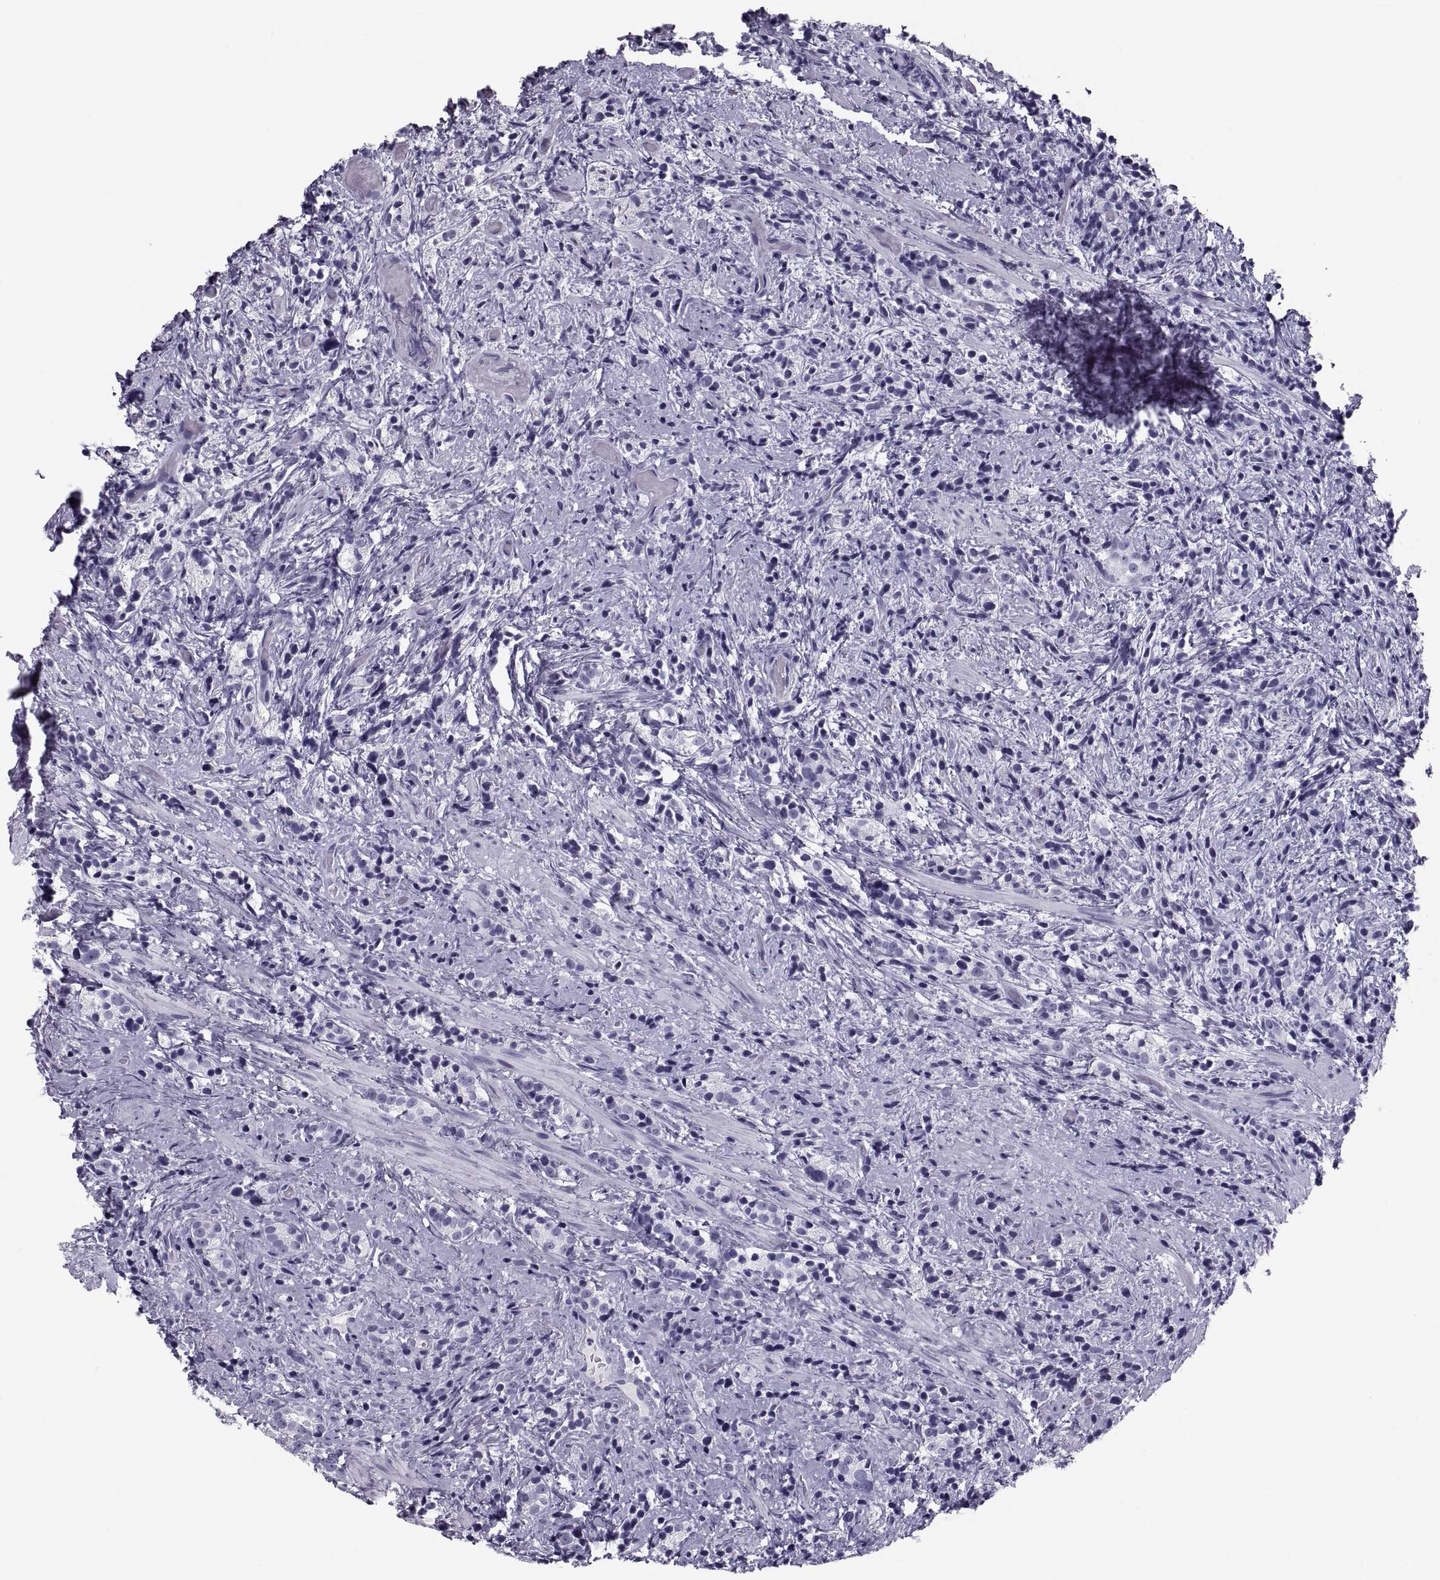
{"staining": {"intensity": "negative", "quantity": "none", "location": "none"}, "tissue": "prostate cancer", "cell_type": "Tumor cells", "image_type": "cancer", "snomed": [{"axis": "morphology", "description": "Adenocarcinoma, High grade"}, {"axis": "topography", "description": "Prostate"}], "caption": "High magnification brightfield microscopy of high-grade adenocarcinoma (prostate) stained with DAB (3,3'-diaminobenzidine) (brown) and counterstained with hematoxylin (blue): tumor cells show no significant staining.", "gene": "CRISP1", "patient": {"sex": "male", "age": 53}}